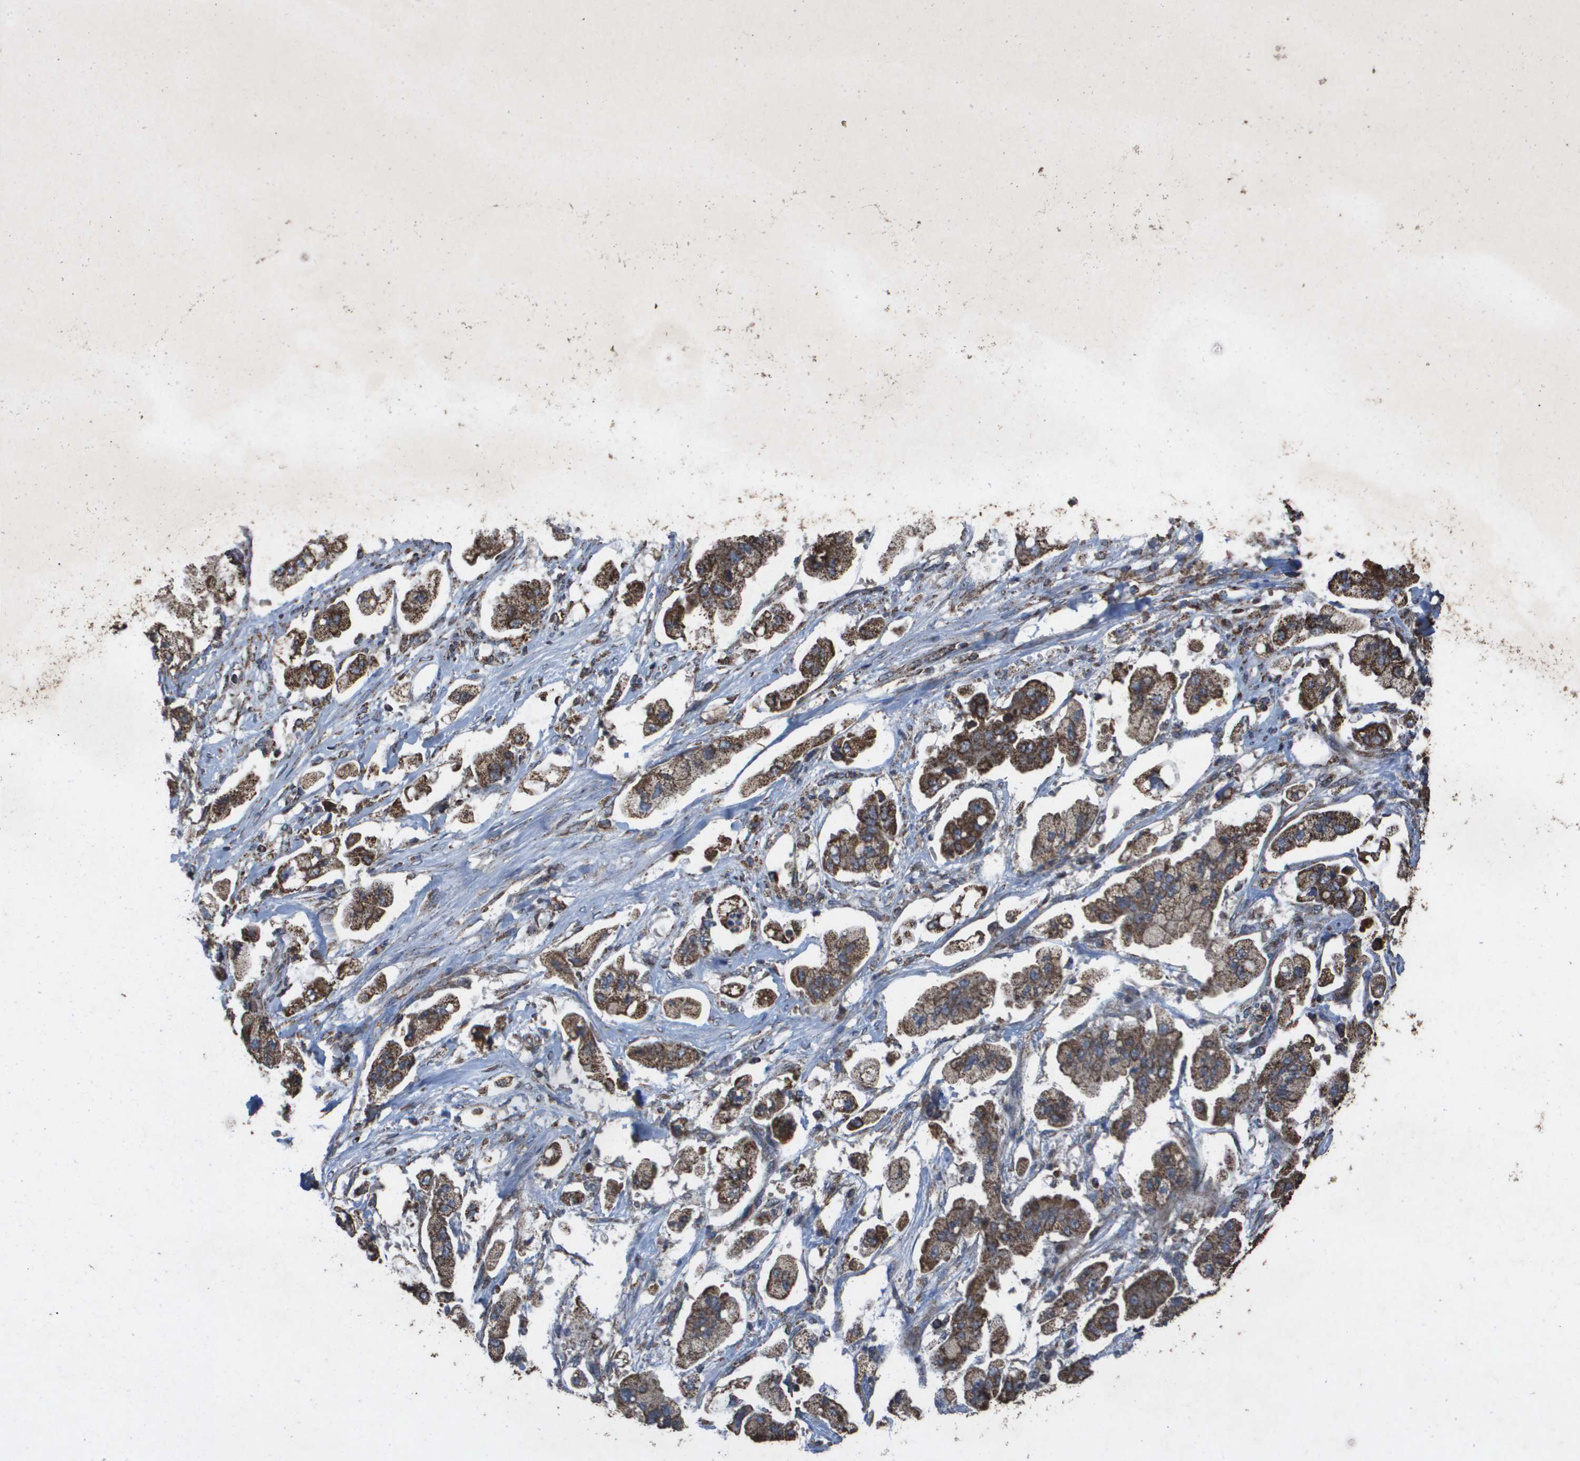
{"staining": {"intensity": "moderate", "quantity": ">75%", "location": "cytoplasmic/membranous"}, "tissue": "stomach cancer", "cell_type": "Tumor cells", "image_type": "cancer", "snomed": [{"axis": "morphology", "description": "Adenocarcinoma, NOS"}, {"axis": "topography", "description": "Stomach"}], "caption": "Immunohistochemistry (IHC) (DAB (3,3'-diaminobenzidine)) staining of human stomach cancer shows moderate cytoplasmic/membranous protein positivity in approximately >75% of tumor cells.", "gene": "HSPE1", "patient": {"sex": "male", "age": 62}}